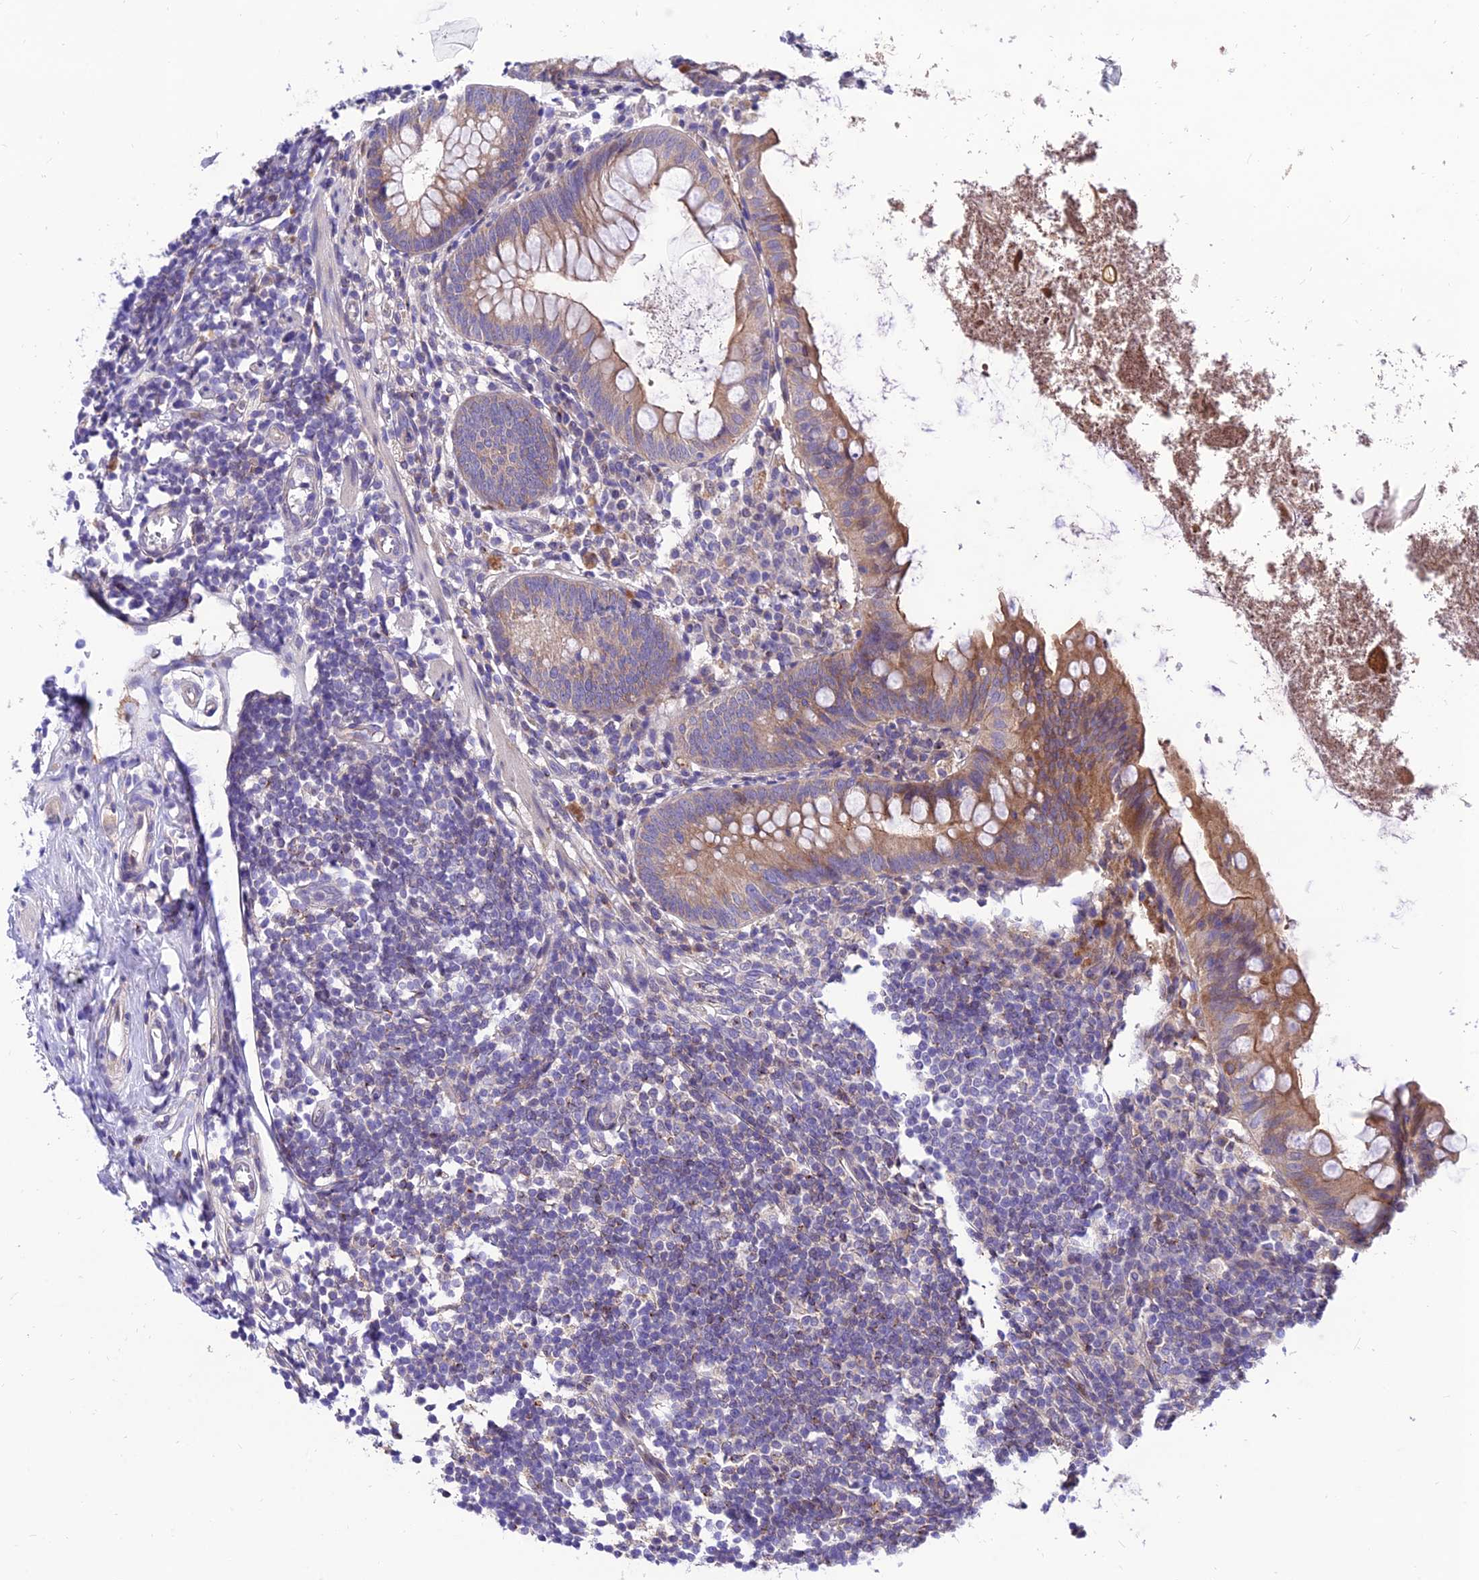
{"staining": {"intensity": "moderate", "quantity": "25%-75%", "location": "cytoplasmic/membranous"}, "tissue": "appendix", "cell_type": "Glandular cells", "image_type": "normal", "snomed": [{"axis": "morphology", "description": "Normal tissue, NOS"}, {"axis": "topography", "description": "Appendix"}], "caption": "Protein staining of benign appendix reveals moderate cytoplasmic/membranous expression in about 25%-75% of glandular cells.", "gene": "C6orf132", "patient": {"sex": "female", "age": 51}}